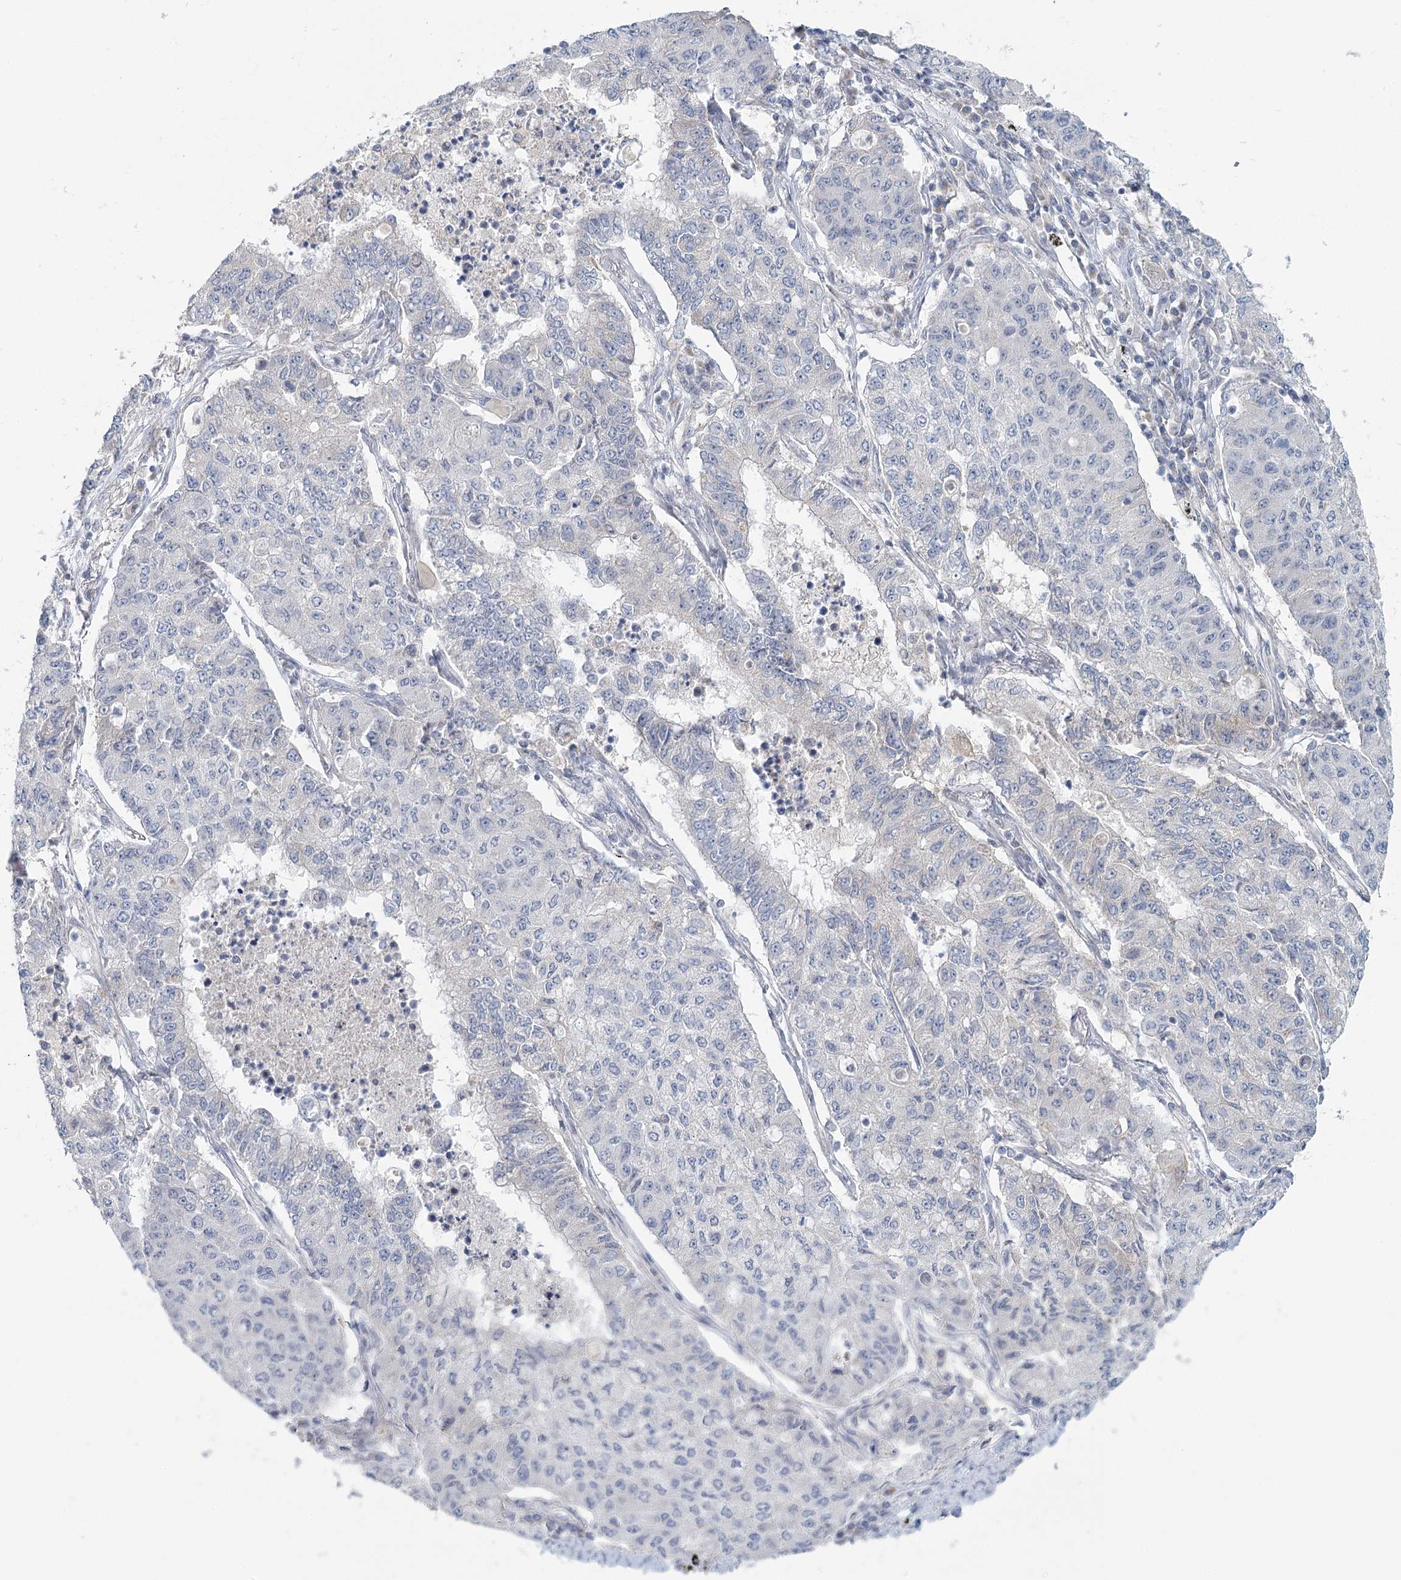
{"staining": {"intensity": "negative", "quantity": "none", "location": "none"}, "tissue": "lung cancer", "cell_type": "Tumor cells", "image_type": "cancer", "snomed": [{"axis": "morphology", "description": "Squamous cell carcinoma, NOS"}, {"axis": "topography", "description": "Lung"}], "caption": "This photomicrograph is of lung cancer stained with IHC to label a protein in brown with the nuclei are counter-stained blue. There is no expression in tumor cells. The staining is performed using DAB (3,3'-diaminobenzidine) brown chromogen with nuclei counter-stained in using hematoxylin.", "gene": "USP11", "patient": {"sex": "male", "age": 74}}